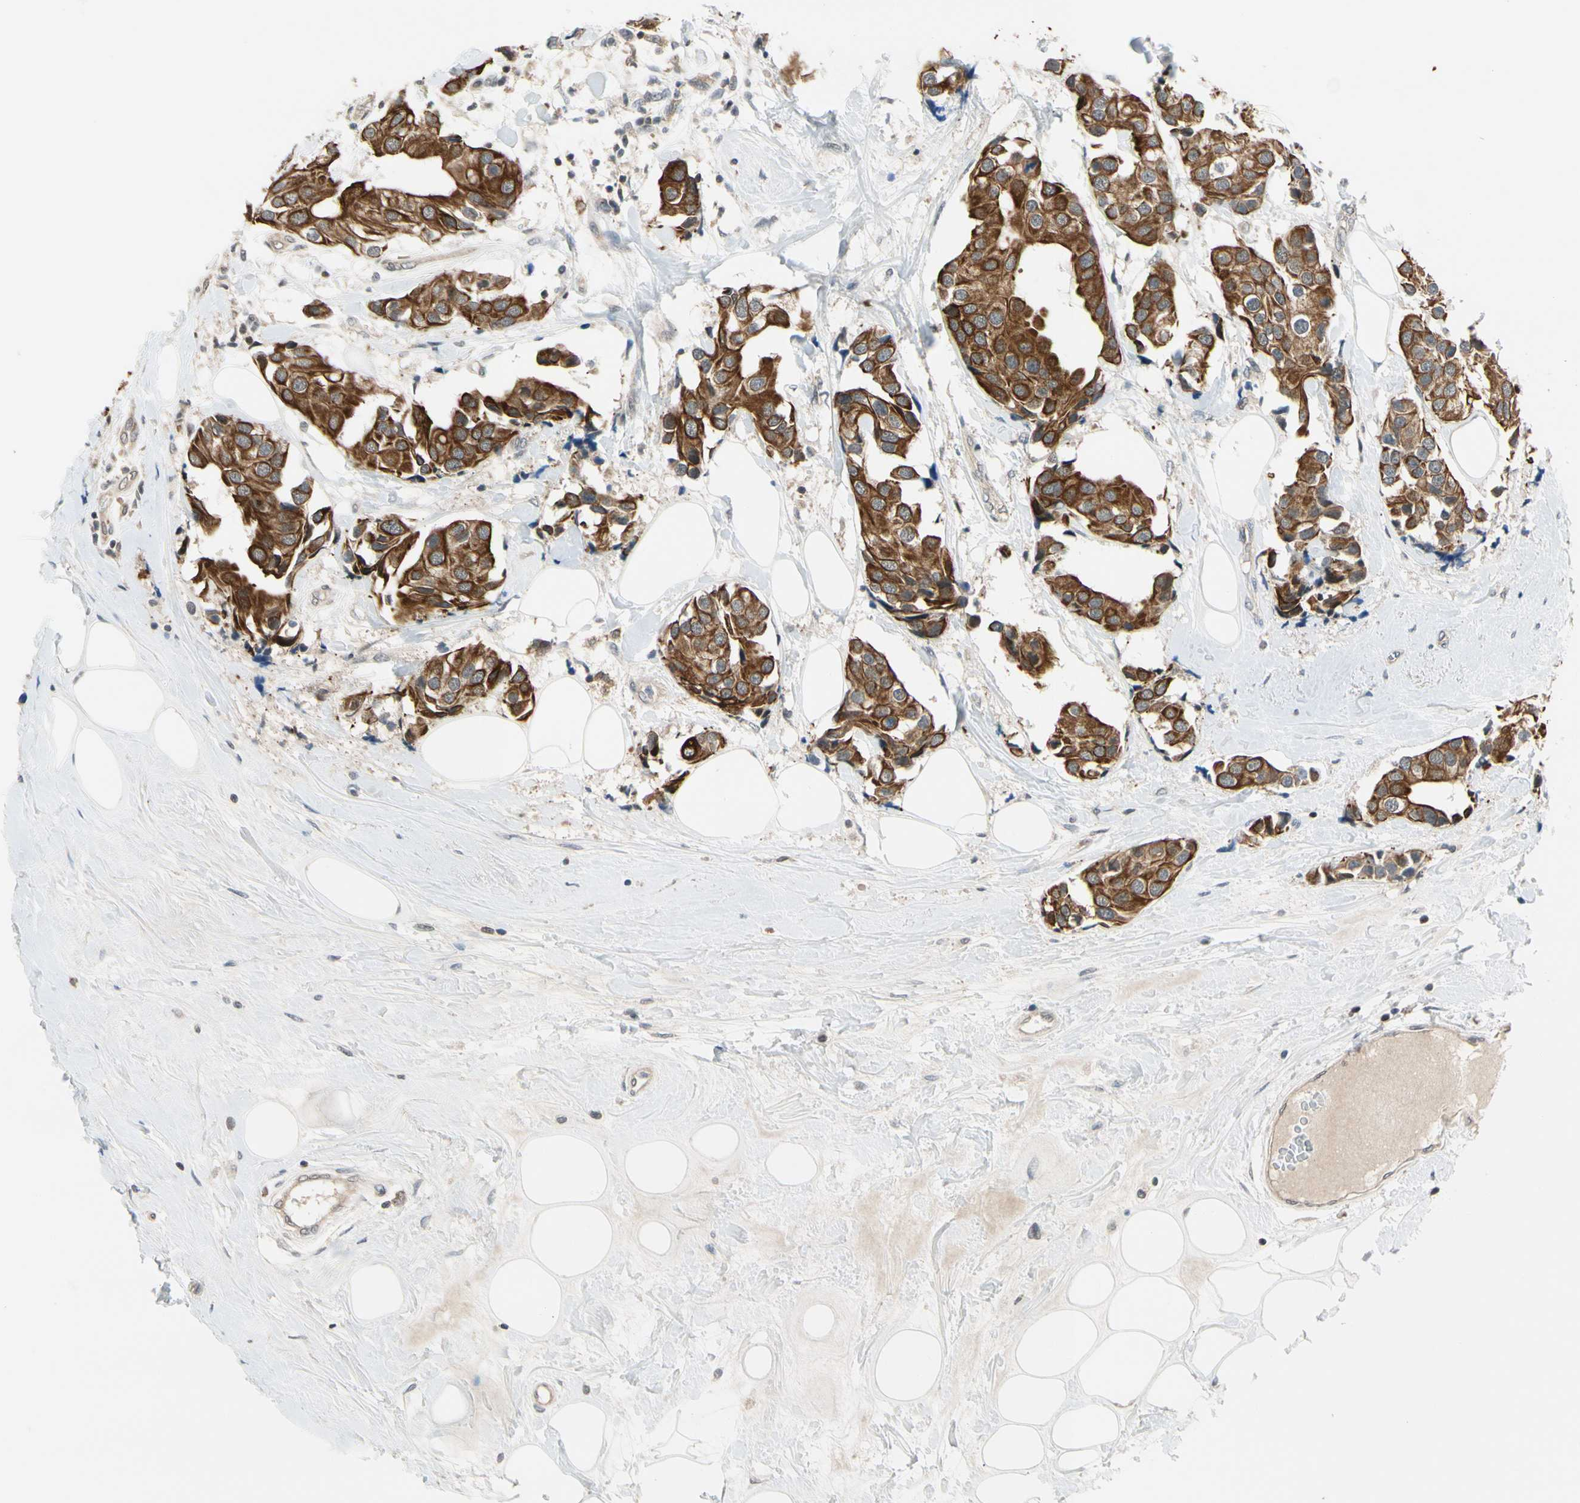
{"staining": {"intensity": "strong", "quantity": ">75%", "location": "cytoplasmic/membranous"}, "tissue": "breast cancer", "cell_type": "Tumor cells", "image_type": "cancer", "snomed": [{"axis": "morphology", "description": "Normal tissue, NOS"}, {"axis": "morphology", "description": "Duct carcinoma"}, {"axis": "topography", "description": "Breast"}], "caption": "High-power microscopy captured an IHC histopathology image of breast cancer, revealing strong cytoplasmic/membranous staining in approximately >75% of tumor cells.", "gene": "TAF12", "patient": {"sex": "female", "age": 39}}